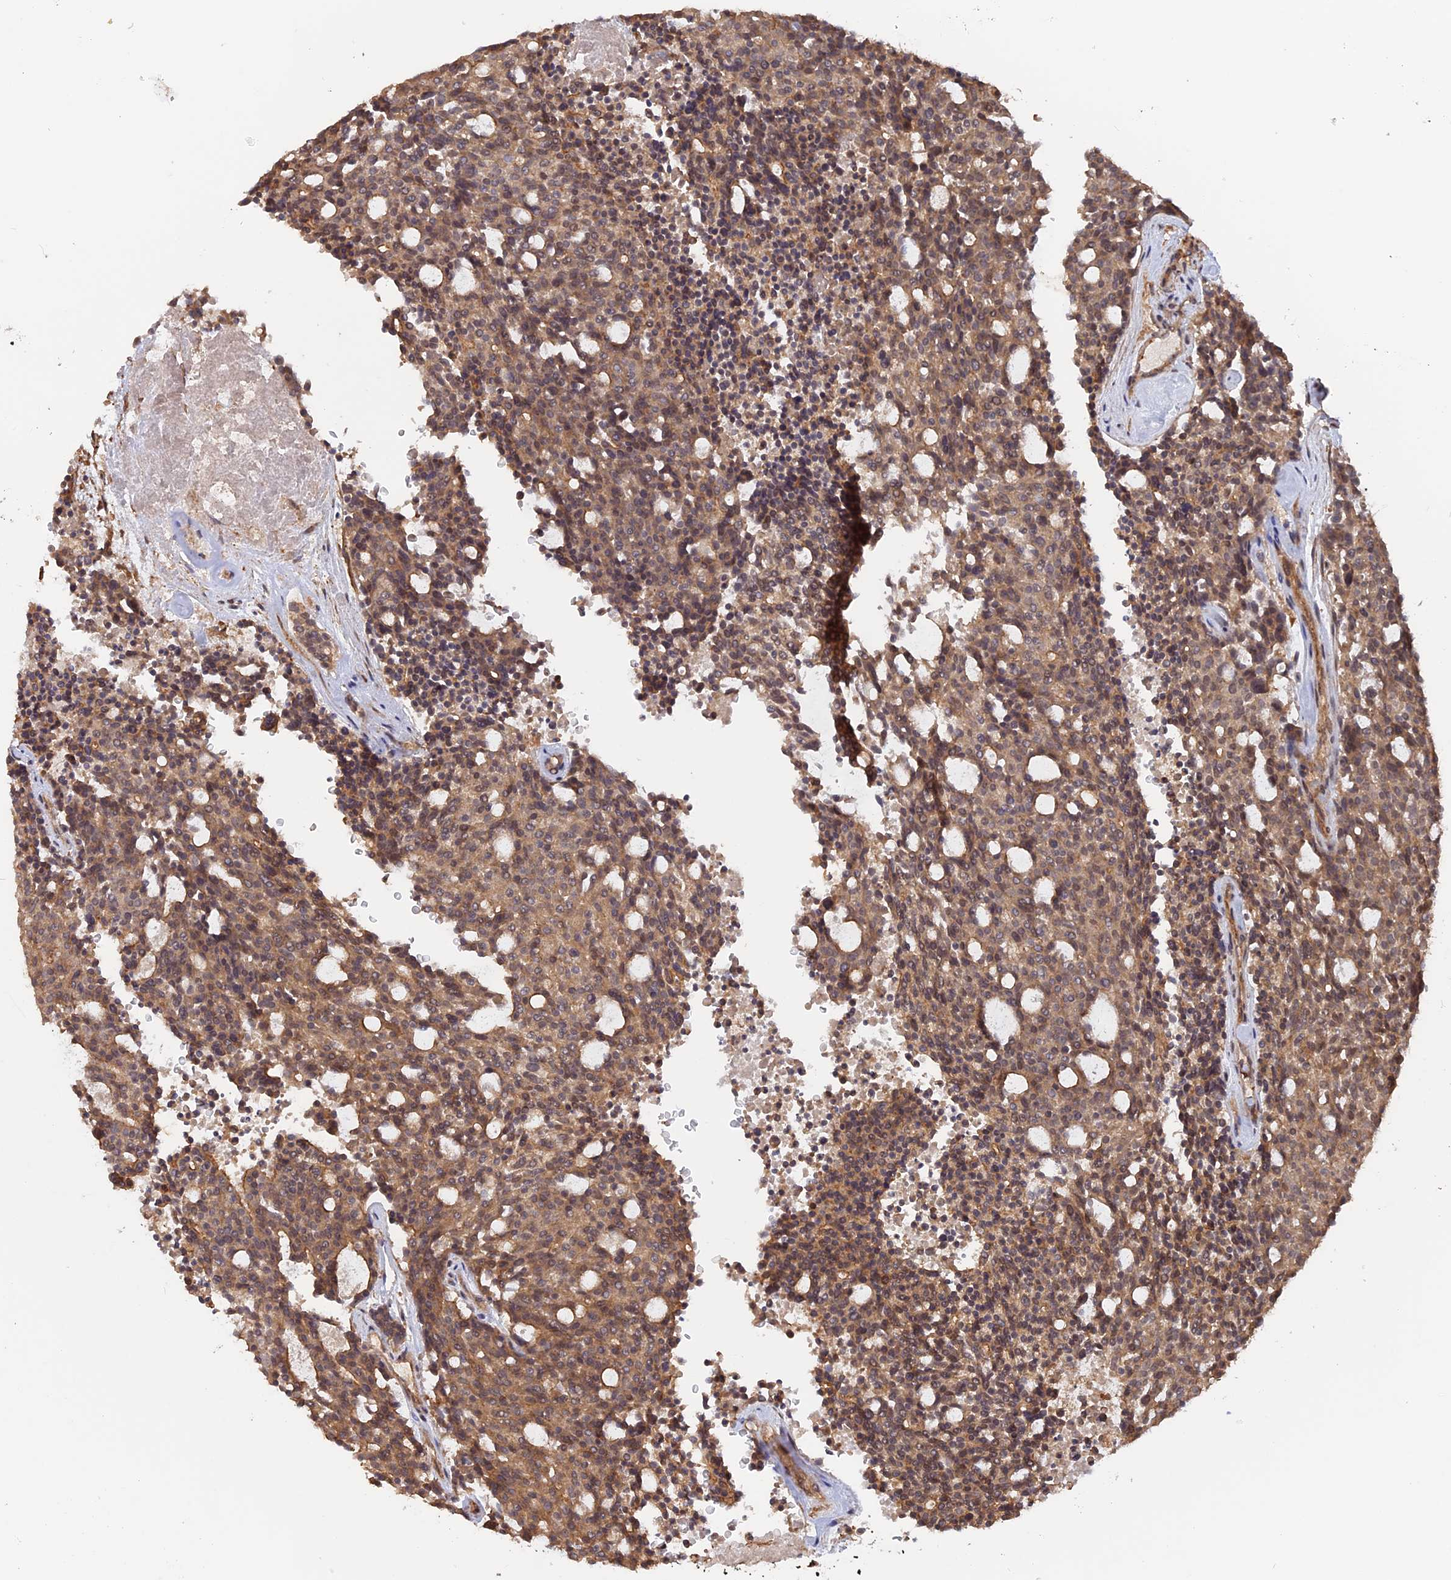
{"staining": {"intensity": "weak", "quantity": ">75%", "location": "cytoplasmic/membranous"}, "tissue": "carcinoid", "cell_type": "Tumor cells", "image_type": "cancer", "snomed": [{"axis": "morphology", "description": "Carcinoid, malignant, NOS"}, {"axis": "topography", "description": "Pancreas"}], "caption": "Carcinoid (malignant) stained for a protein demonstrates weak cytoplasmic/membranous positivity in tumor cells. The staining was performed using DAB, with brown indicating positive protein expression. Nuclei are stained blue with hematoxylin.", "gene": "CCDC174", "patient": {"sex": "female", "age": 54}}